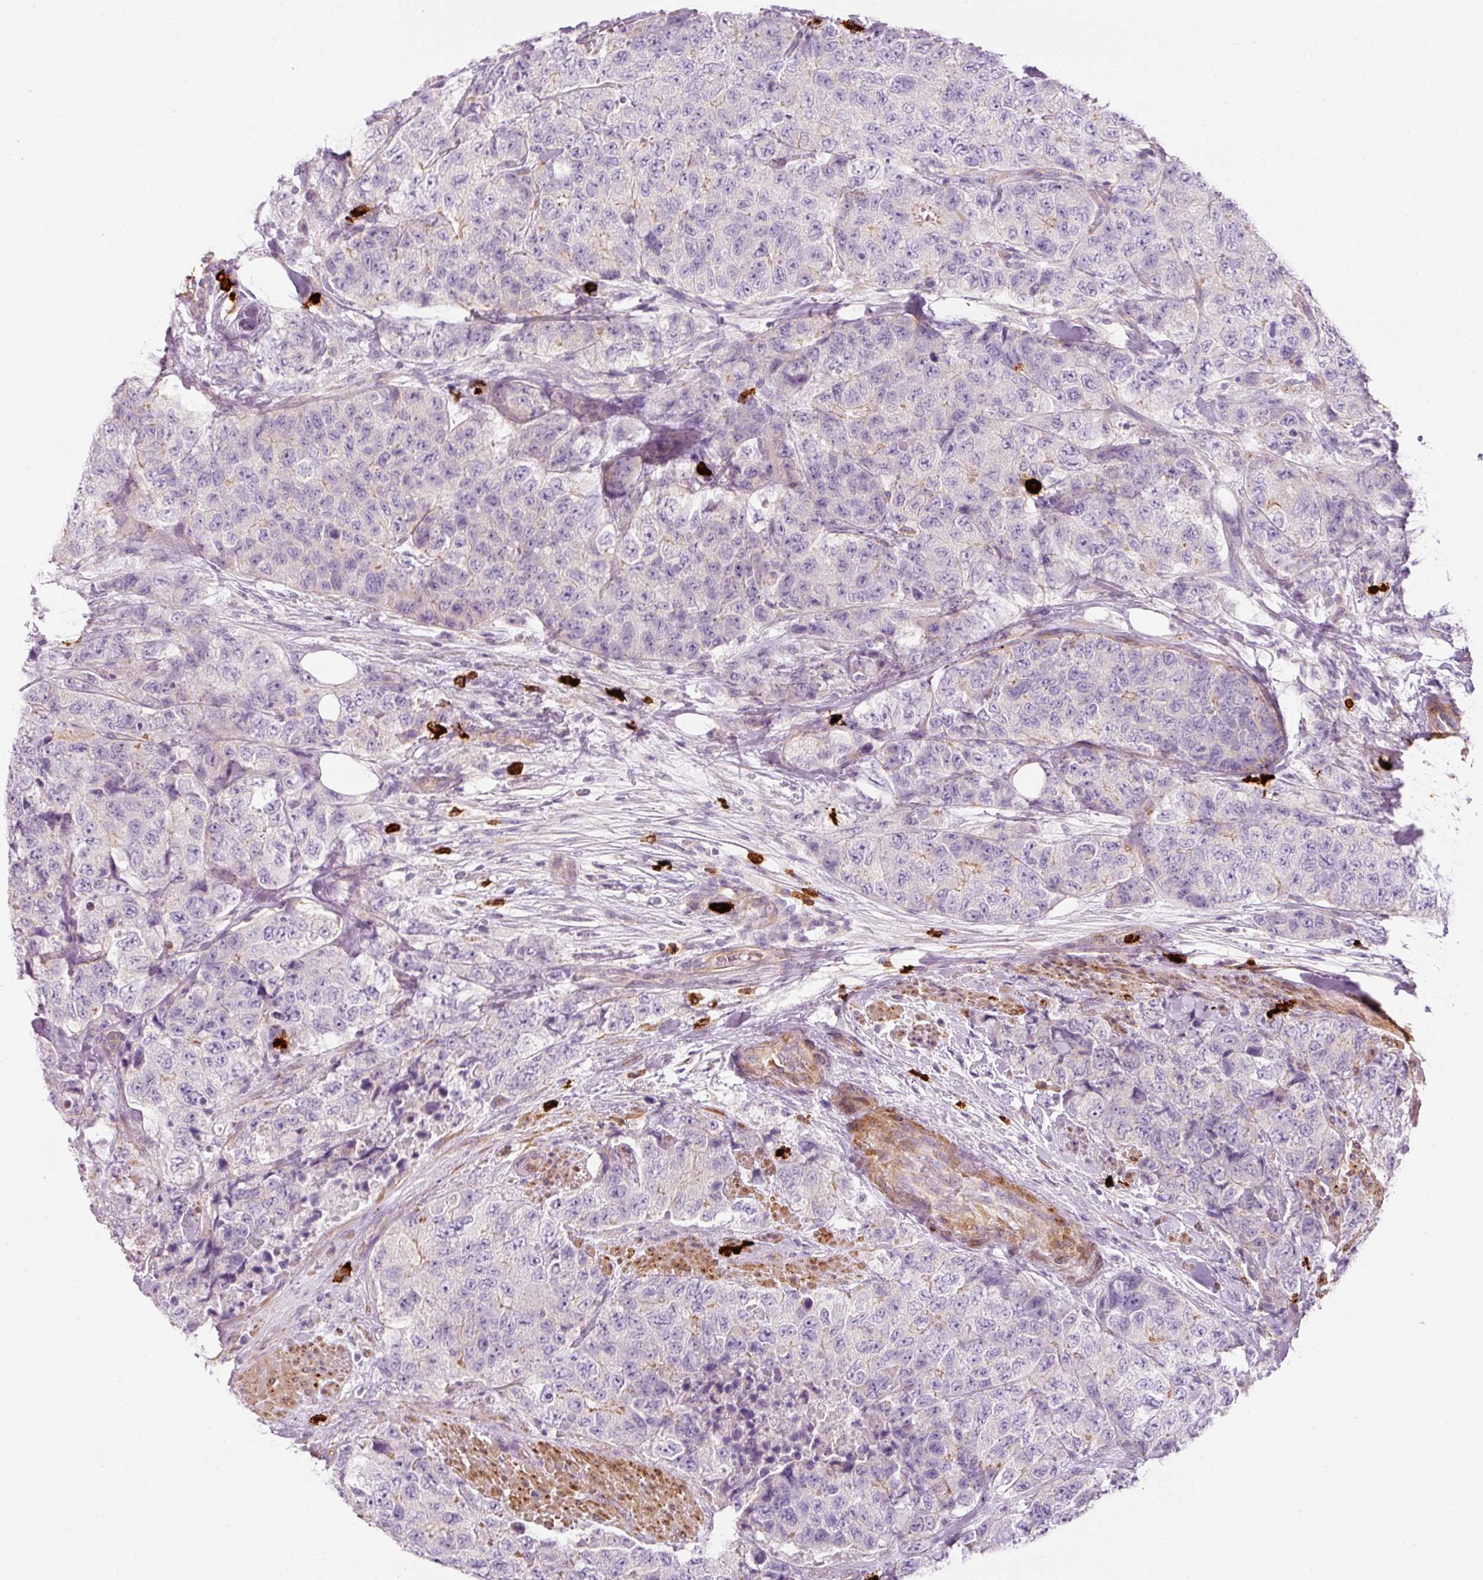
{"staining": {"intensity": "negative", "quantity": "none", "location": "none"}, "tissue": "urothelial cancer", "cell_type": "Tumor cells", "image_type": "cancer", "snomed": [{"axis": "morphology", "description": "Urothelial carcinoma, High grade"}, {"axis": "topography", "description": "Urinary bladder"}], "caption": "Human urothelial carcinoma (high-grade) stained for a protein using immunohistochemistry (IHC) displays no expression in tumor cells.", "gene": "MAP3K3", "patient": {"sex": "female", "age": 78}}